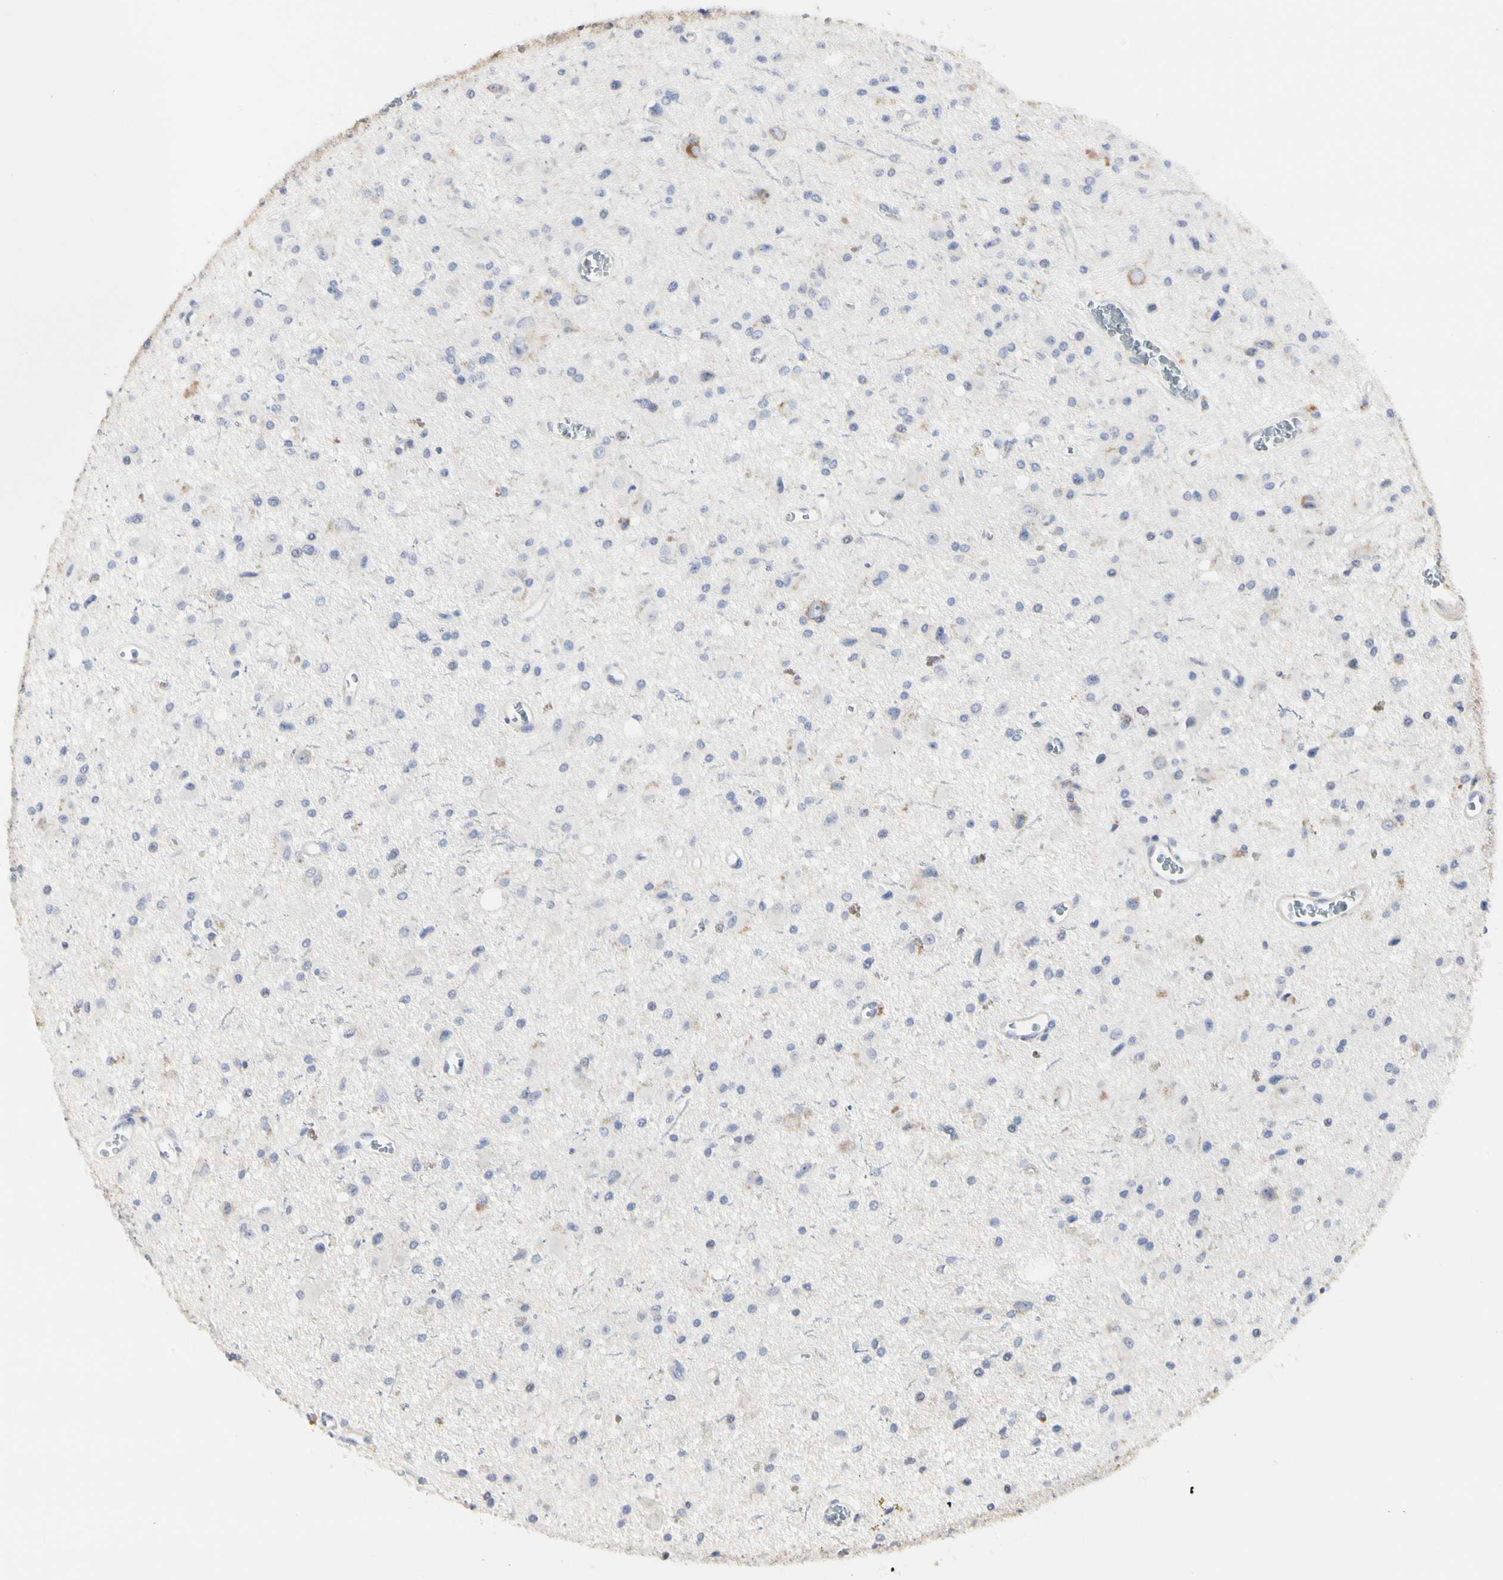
{"staining": {"intensity": "negative", "quantity": "none", "location": "none"}, "tissue": "glioma", "cell_type": "Tumor cells", "image_type": "cancer", "snomed": [{"axis": "morphology", "description": "Glioma, malignant, Low grade"}, {"axis": "topography", "description": "Brain"}], "caption": "An immunohistochemistry (IHC) photomicrograph of malignant glioma (low-grade) is shown. There is no staining in tumor cells of malignant glioma (low-grade).", "gene": "SHANK2", "patient": {"sex": "male", "age": 58}}